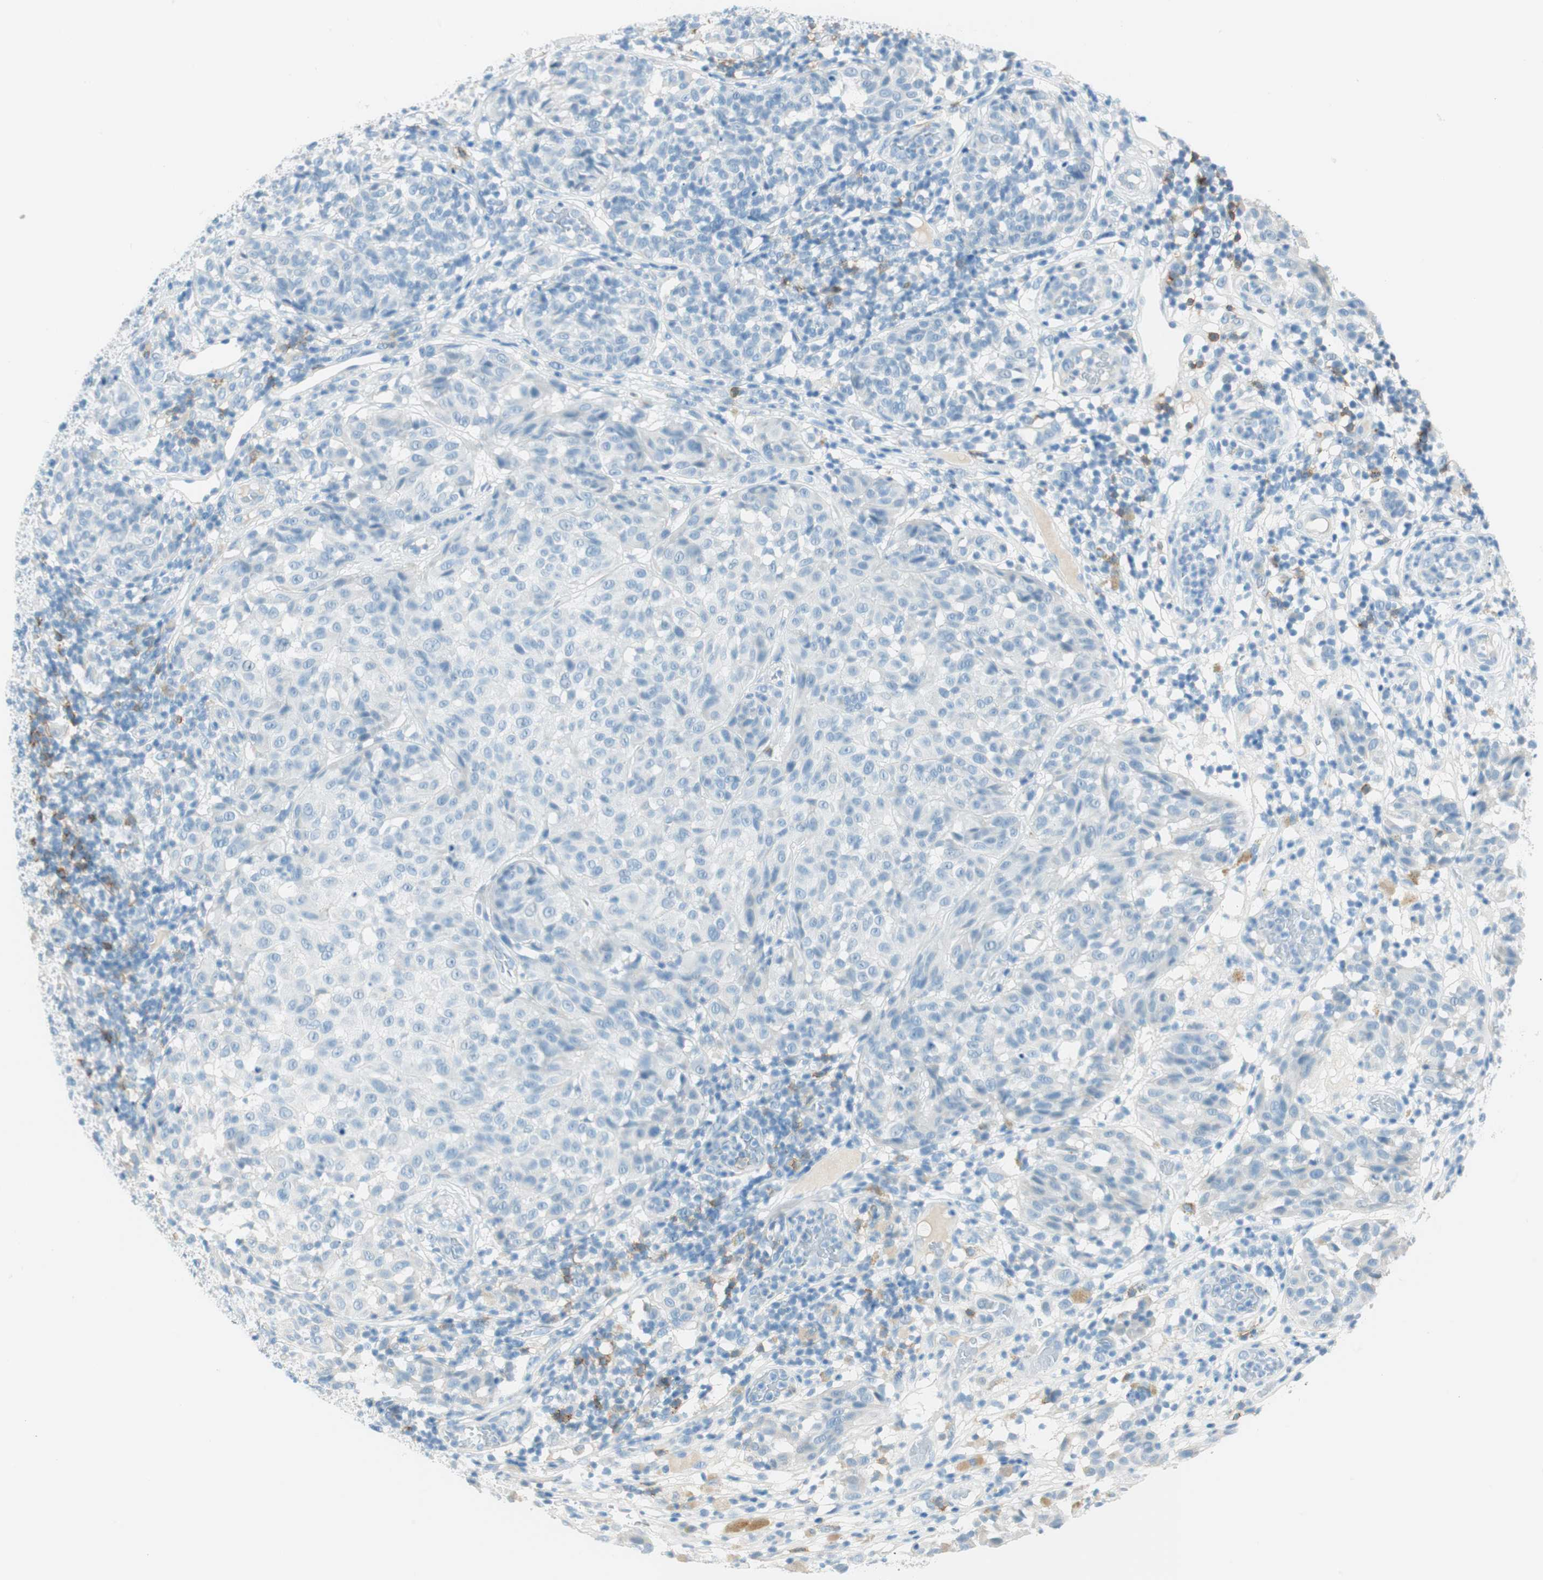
{"staining": {"intensity": "negative", "quantity": "none", "location": "none"}, "tissue": "melanoma", "cell_type": "Tumor cells", "image_type": "cancer", "snomed": [{"axis": "morphology", "description": "Malignant melanoma, NOS"}, {"axis": "topography", "description": "Skin"}], "caption": "Protein analysis of melanoma displays no significant positivity in tumor cells.", "gene": "TNFRSF13C", "patient": {"sex": "female", "age": 46}}